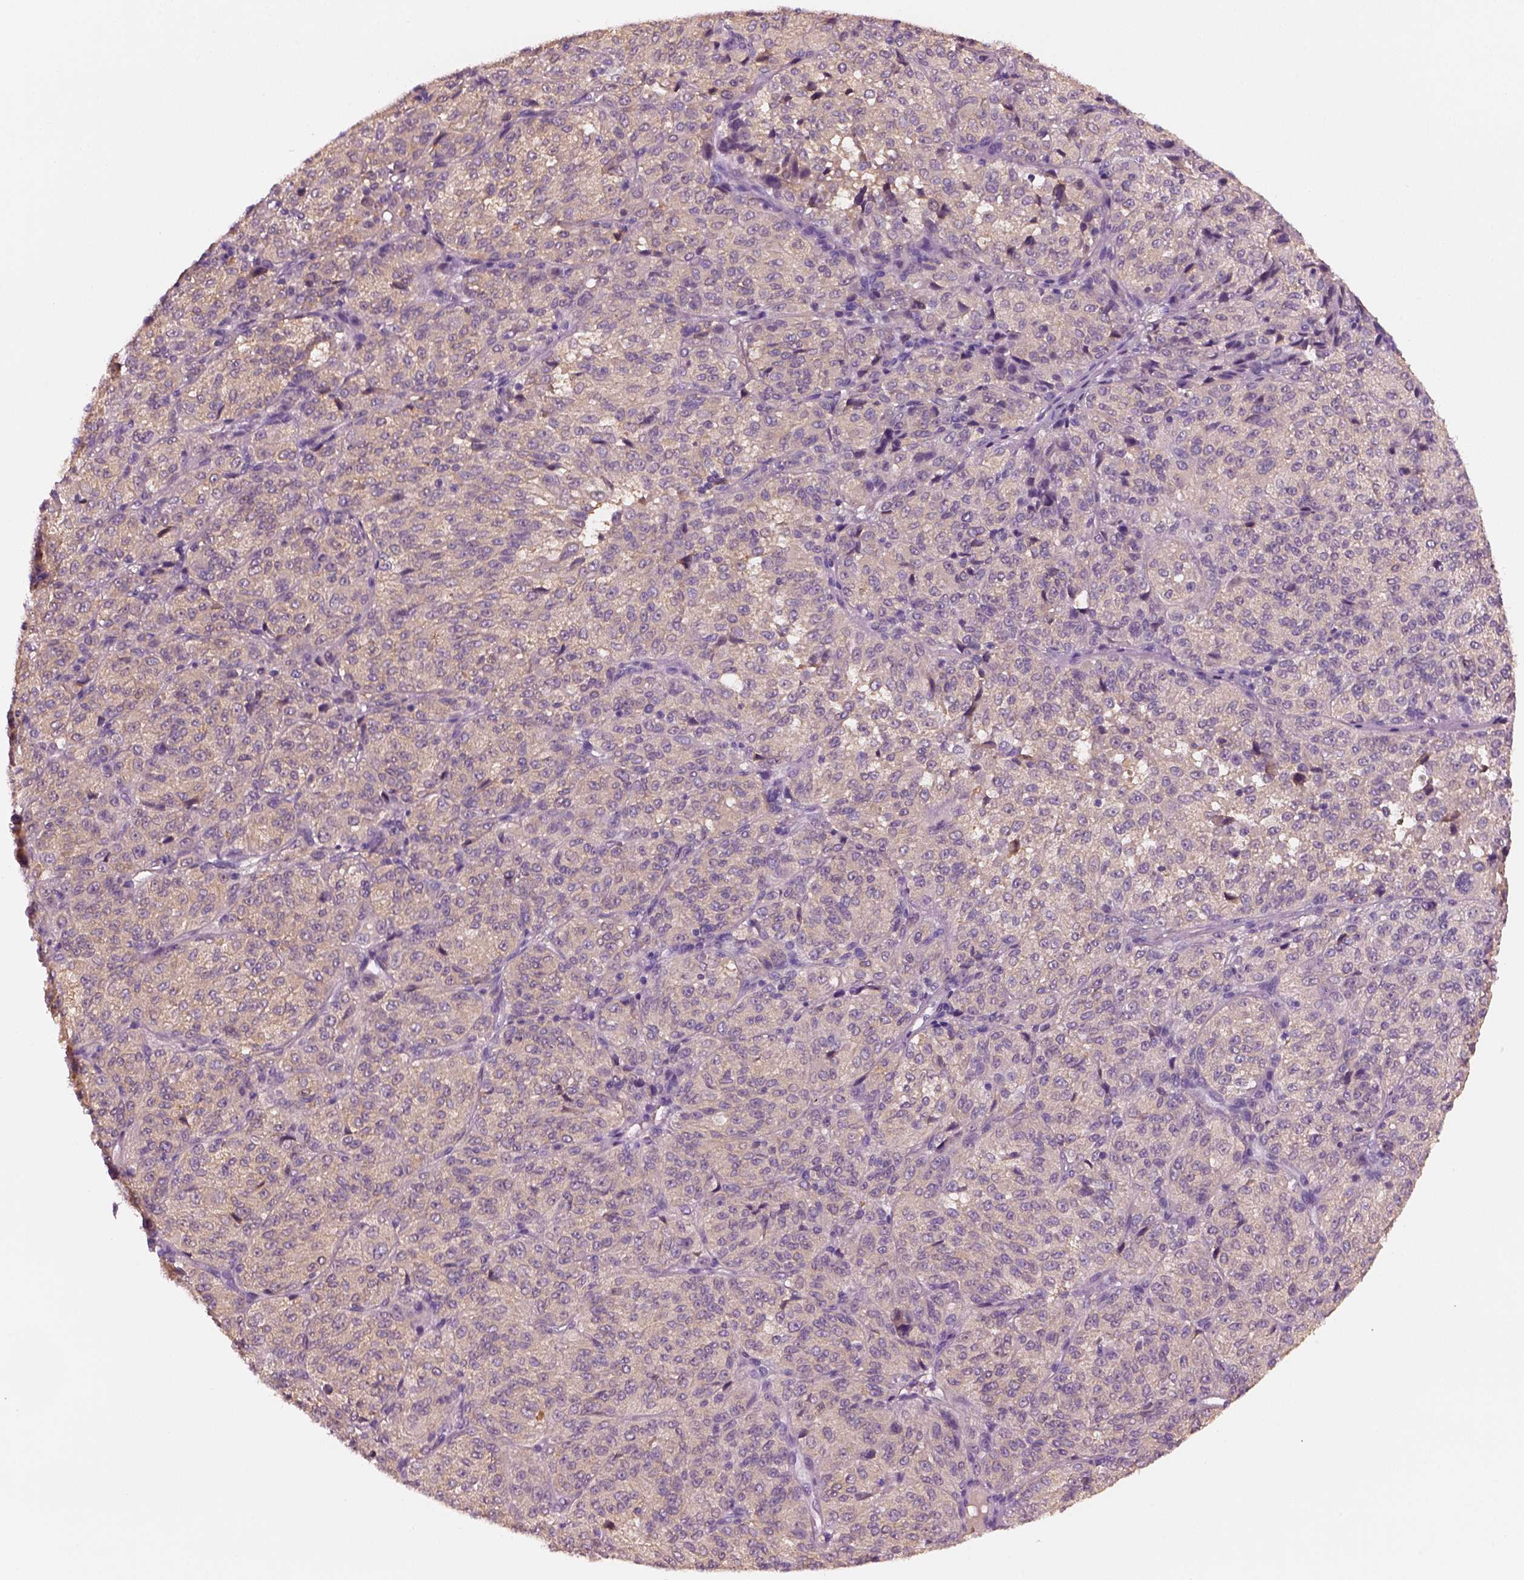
{"staining": {"intensity": "weak", "quantity": ">75%", "location": "cytoplasmic/membranous"}, "tissue": "melanoma", "cell_type": "Tumor cells", "image_type": "cancer", "snomed": [{"axis": "morphology", "description": "Malignant melanoma, Metastatic site"}, {"axis": "topography", "description": "Brain"}], "caption": "A photomicrograph showing weak cytoplasmic/membranous positivity in approximately >75% of tumor cells in melanoma, as visualized by brown immunohistochemical staining.", "gene": "ELSPBP1", "patient": {"sex": "female", "age": 56}}